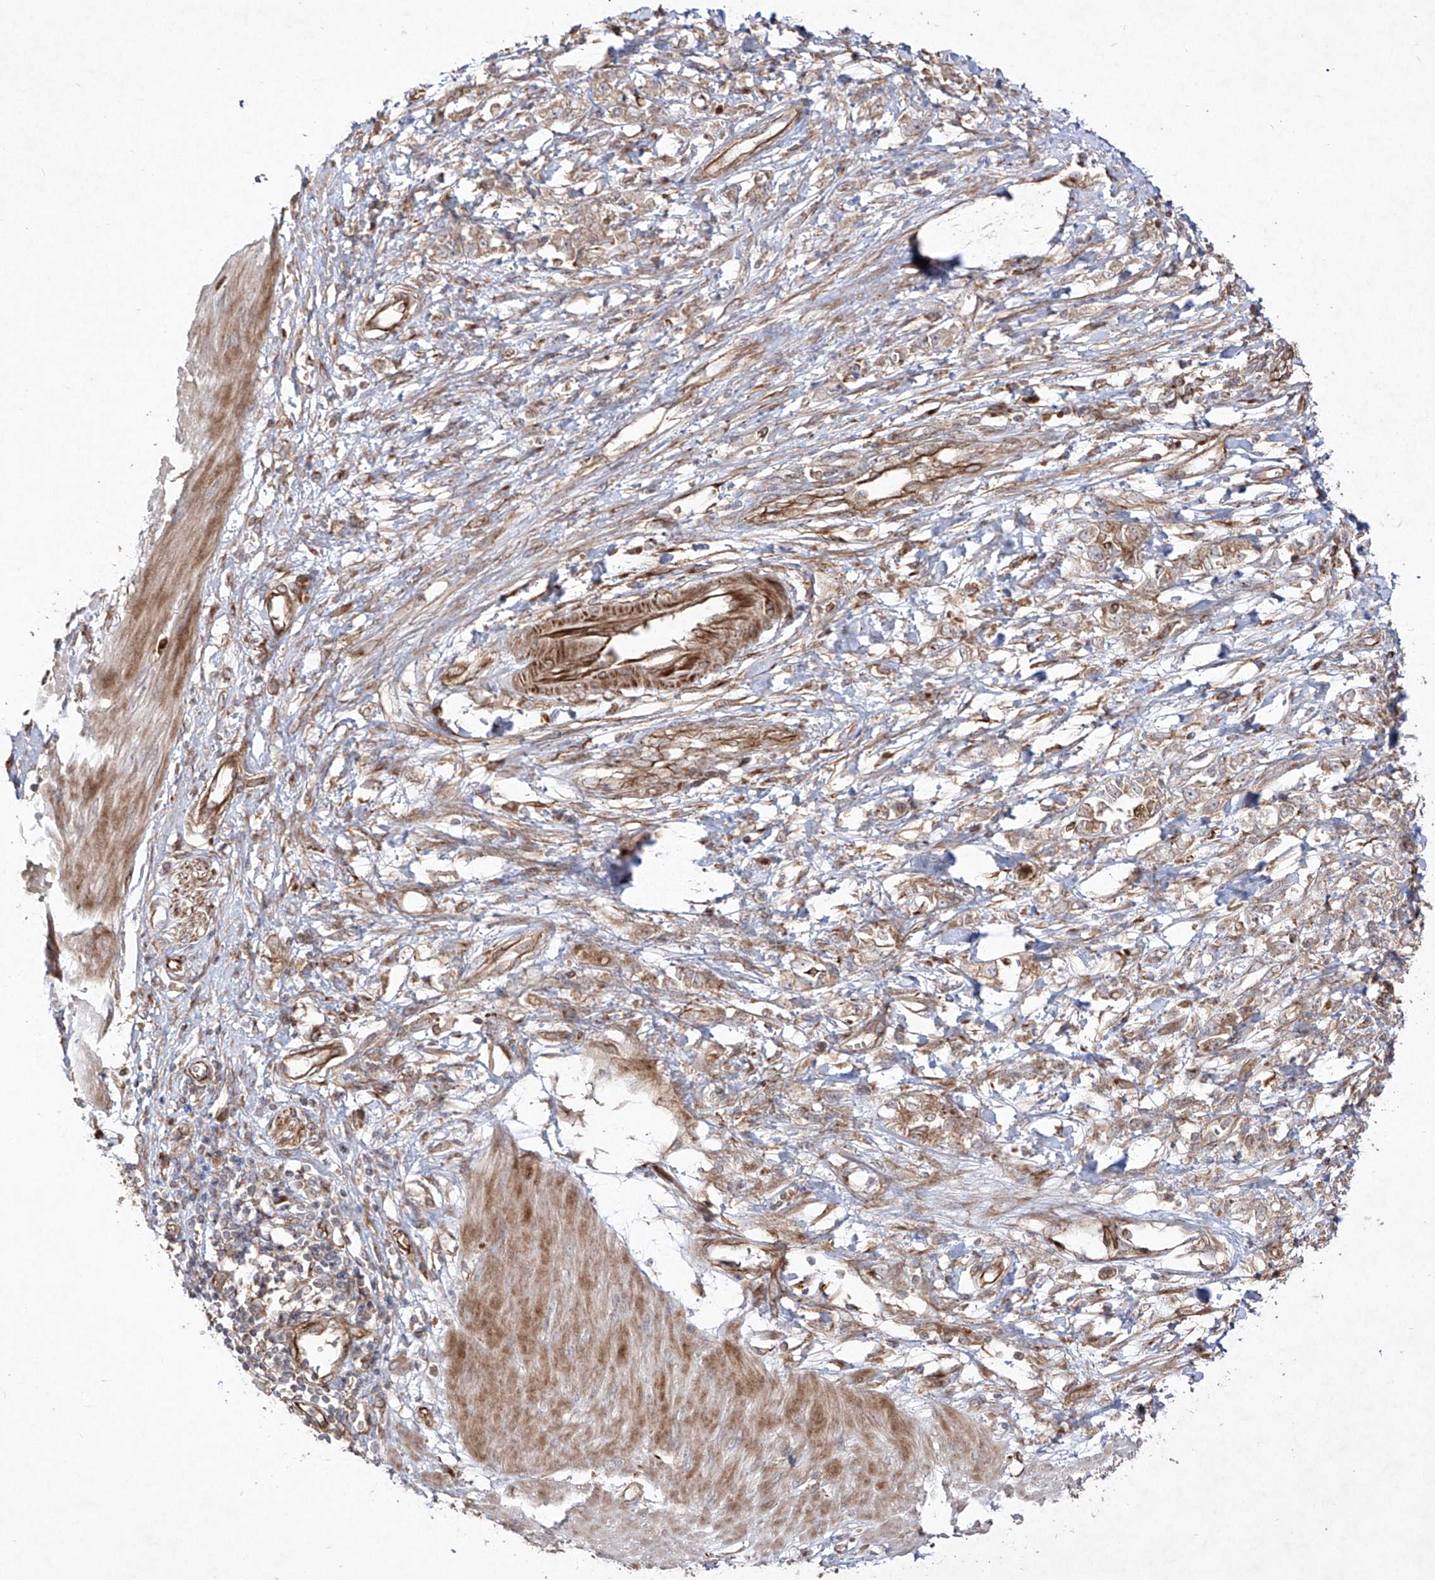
{"staining": {"intensity": "weak", "quantity": ">75%", "location": "cytoplasmic/membranous"}, "tissue": "stomach cancer", "cell_type": "Tumor cells", "image_type": "cancer", "snomed": [{"axis": "morphology", "description": "Adenocarcinoma, NOS"}, {"axis": "topography", "description": "Stomach"}], "caption": "This is a photomicrograph of immunohistochemistry (IHC) staining of stomach cancer (adenocarcinoma), which shows weak positivity in the cytoplasmic/membranous of tumor cells.", "gene": "YKT6", "patient": {"sex": "female", "age": 76}}